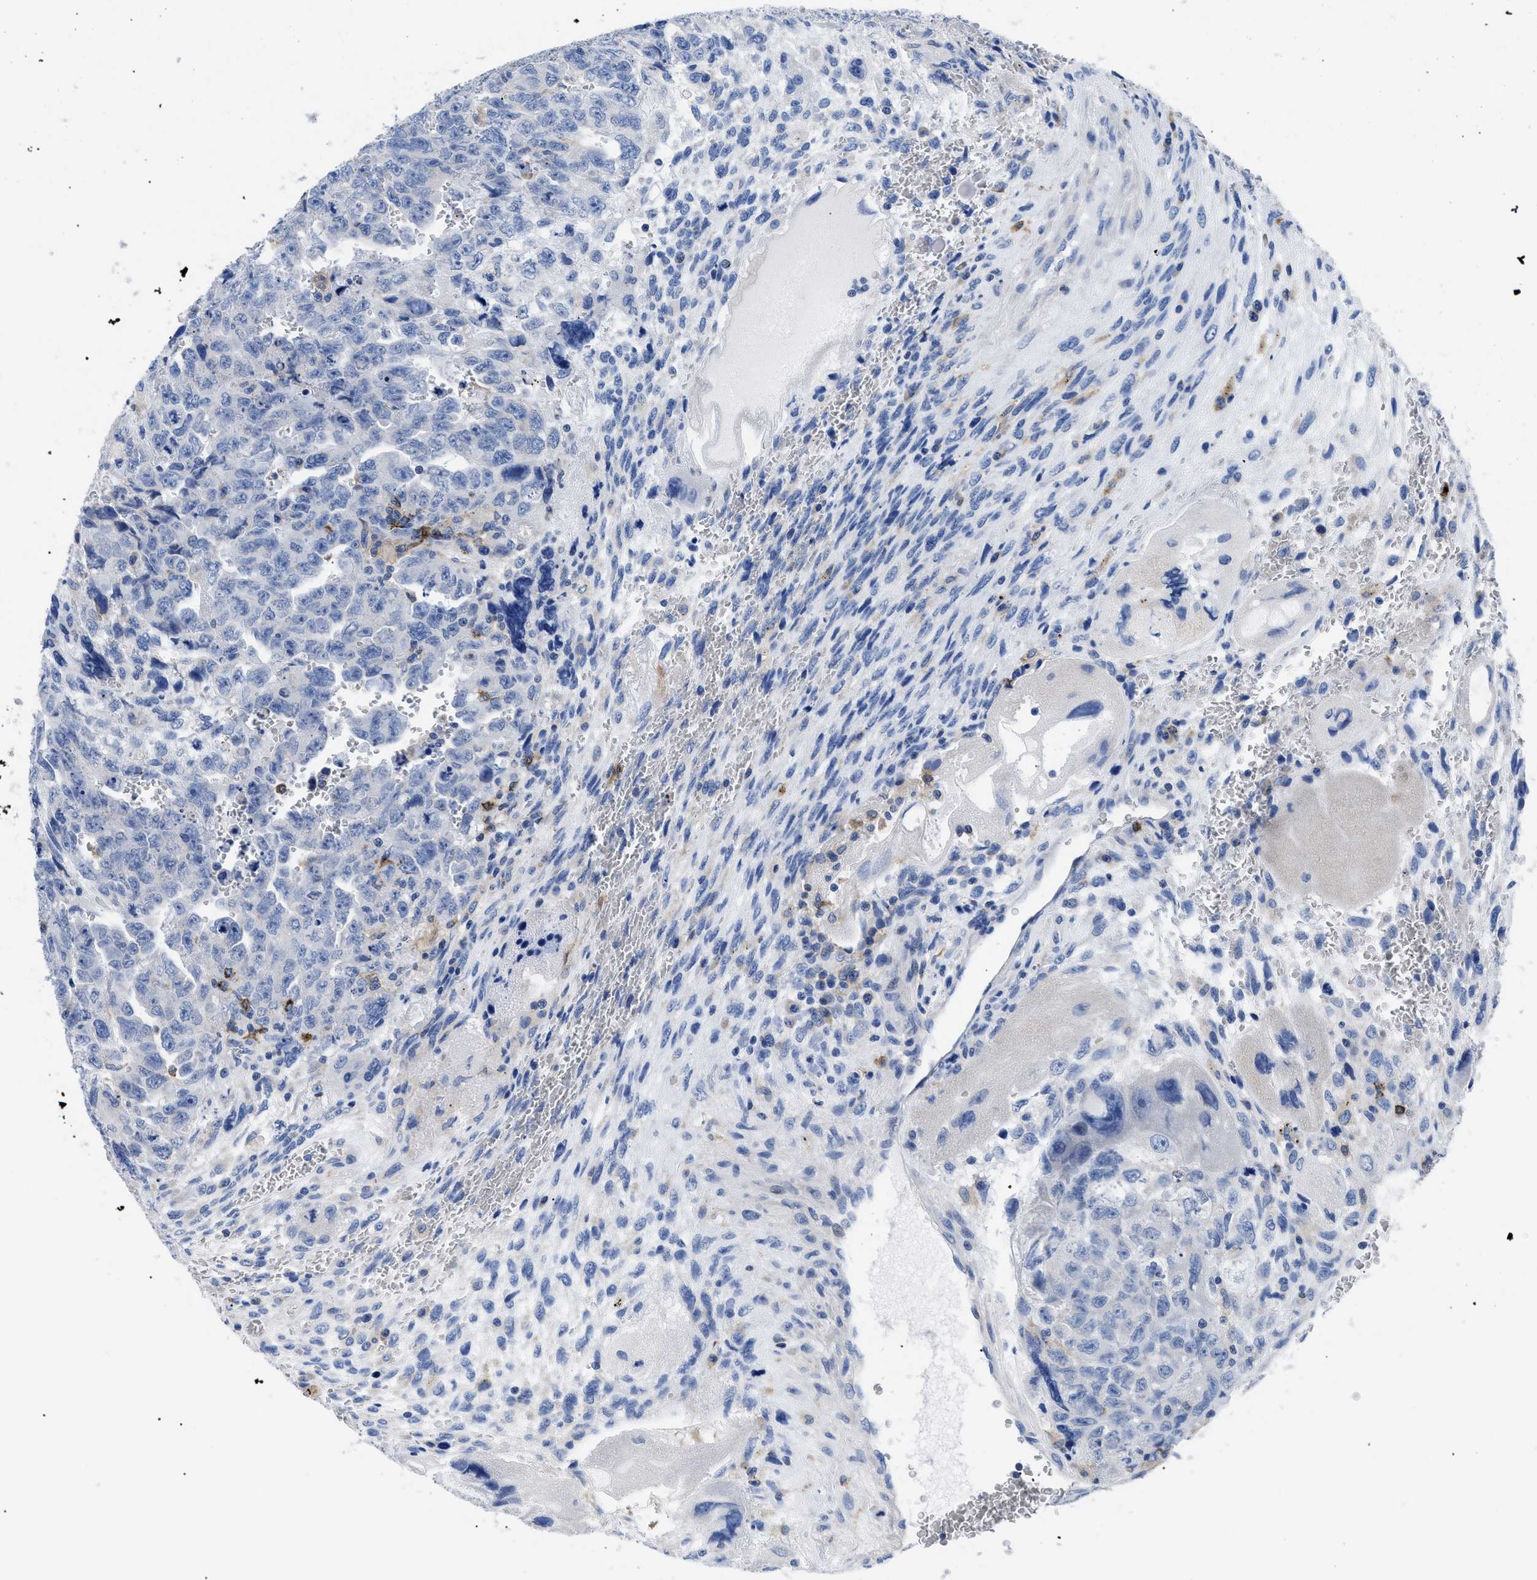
{"staining": {"intensity": "negative", "quantity": "none", "location": "none"}, "tissue": "testis cancer", "cell_type": "Tumor cells", "image_type": "cancer", "snomed": [{"axis": "morphology", "description": "Carcinoma, Embryonal, NOS"}, {"axis": "topography", "description": "Testis"}], "caption": "This is an immunohistochemistry histopathology image of human testis cancer. There is no expression in tumor cells.", "gene": "HLA-DPA1", "patient": {"sex": "male", "age": 28}}